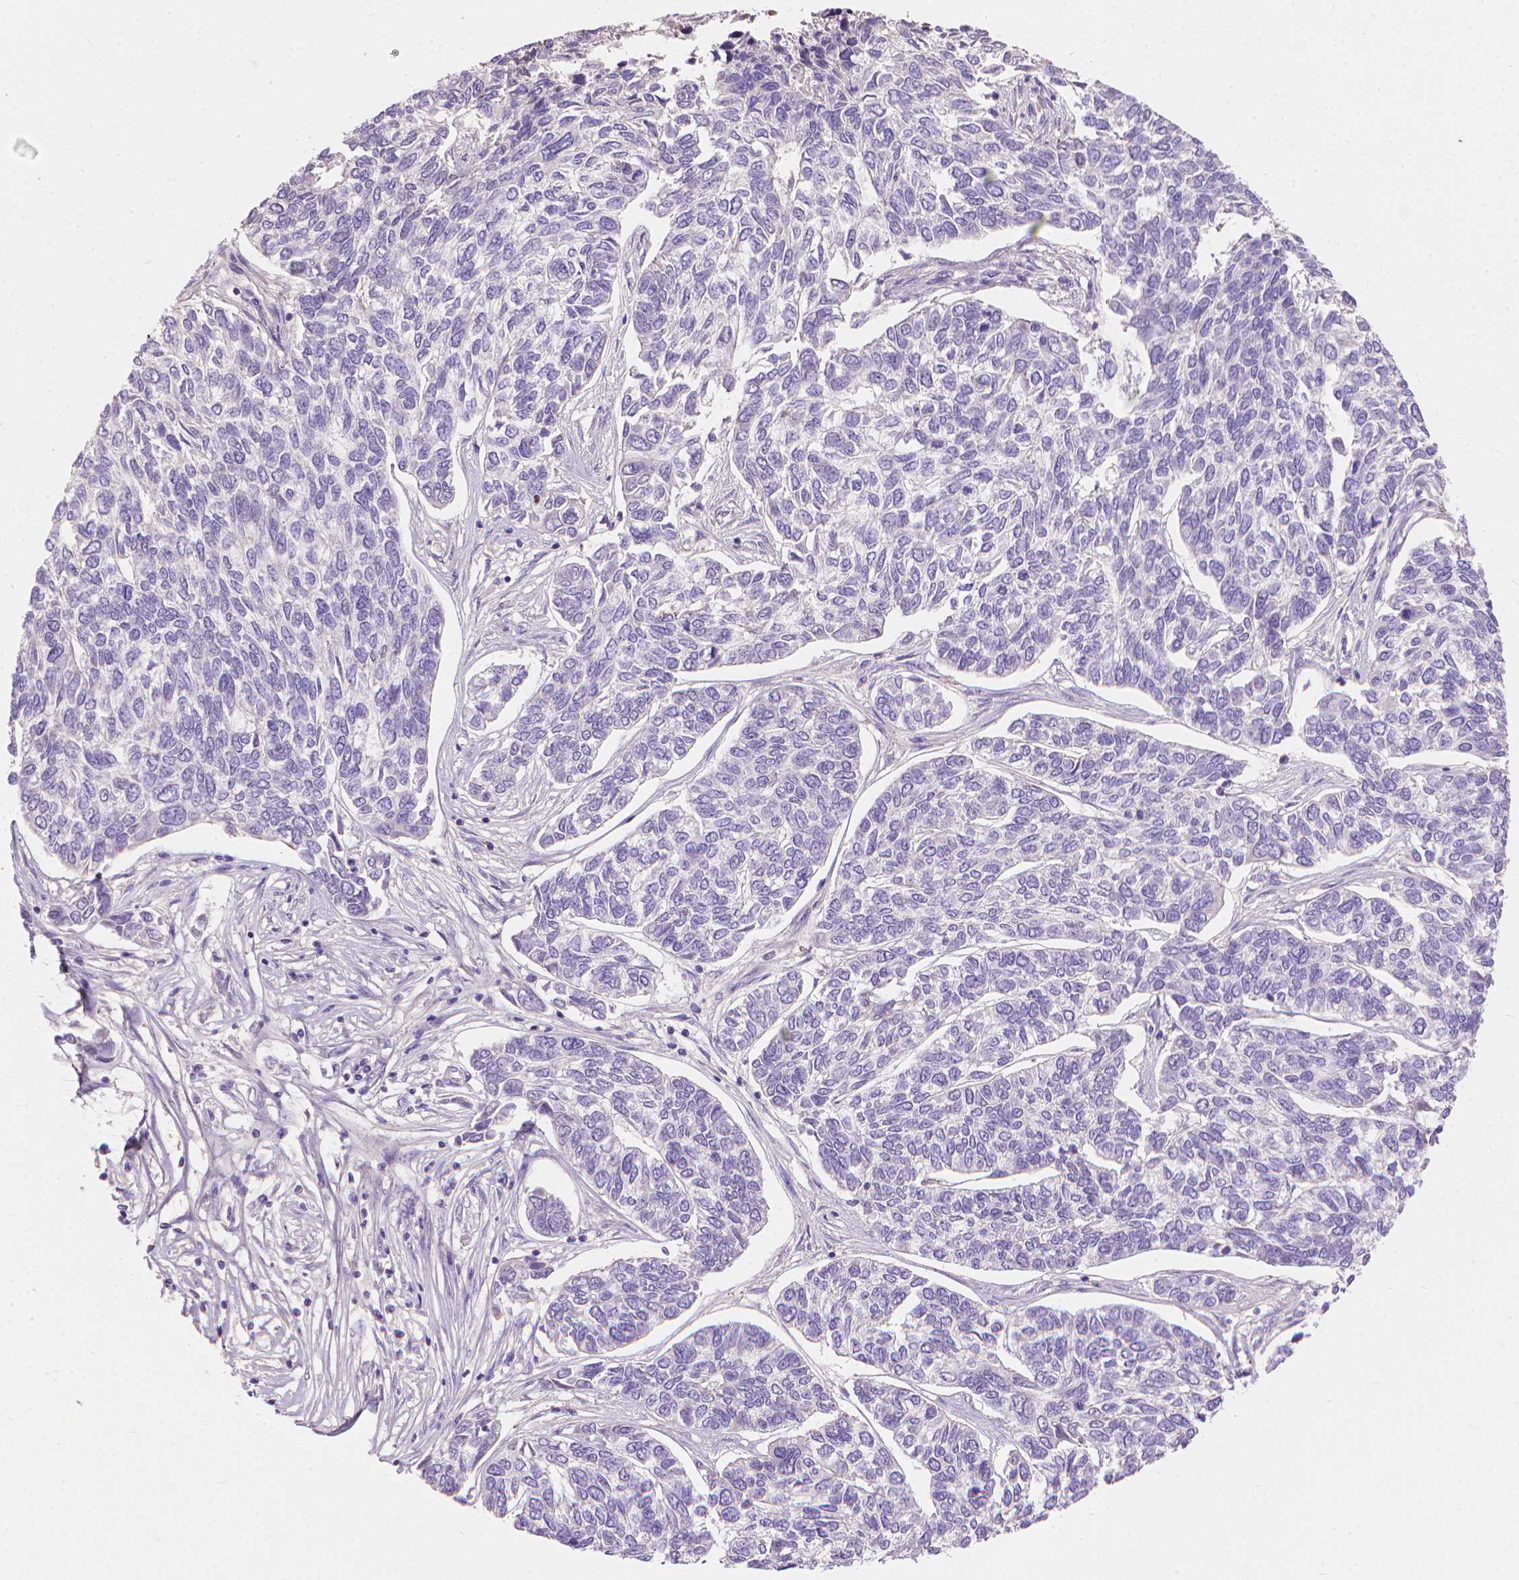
{"staining": {"intensity": "negative", "quantity": "none", "location": "none"}, "tissue": "skin cancer", "cell_type": "Tumor cells", "image_type": "cancer", "snomed": [{"axis": "morphology", "description": "Basal cell carcinoma"}, {"axis": "topography", "description": "Skin"}], "caption": "High magnification brightfield microscopy of skin cancer stained with DAB (brown) and counterstained with hematoxylin (blue): tumor cells show no significant staining.", "gene": "CABCOCO1", "patient": {"sex": "female", "age": 65}}